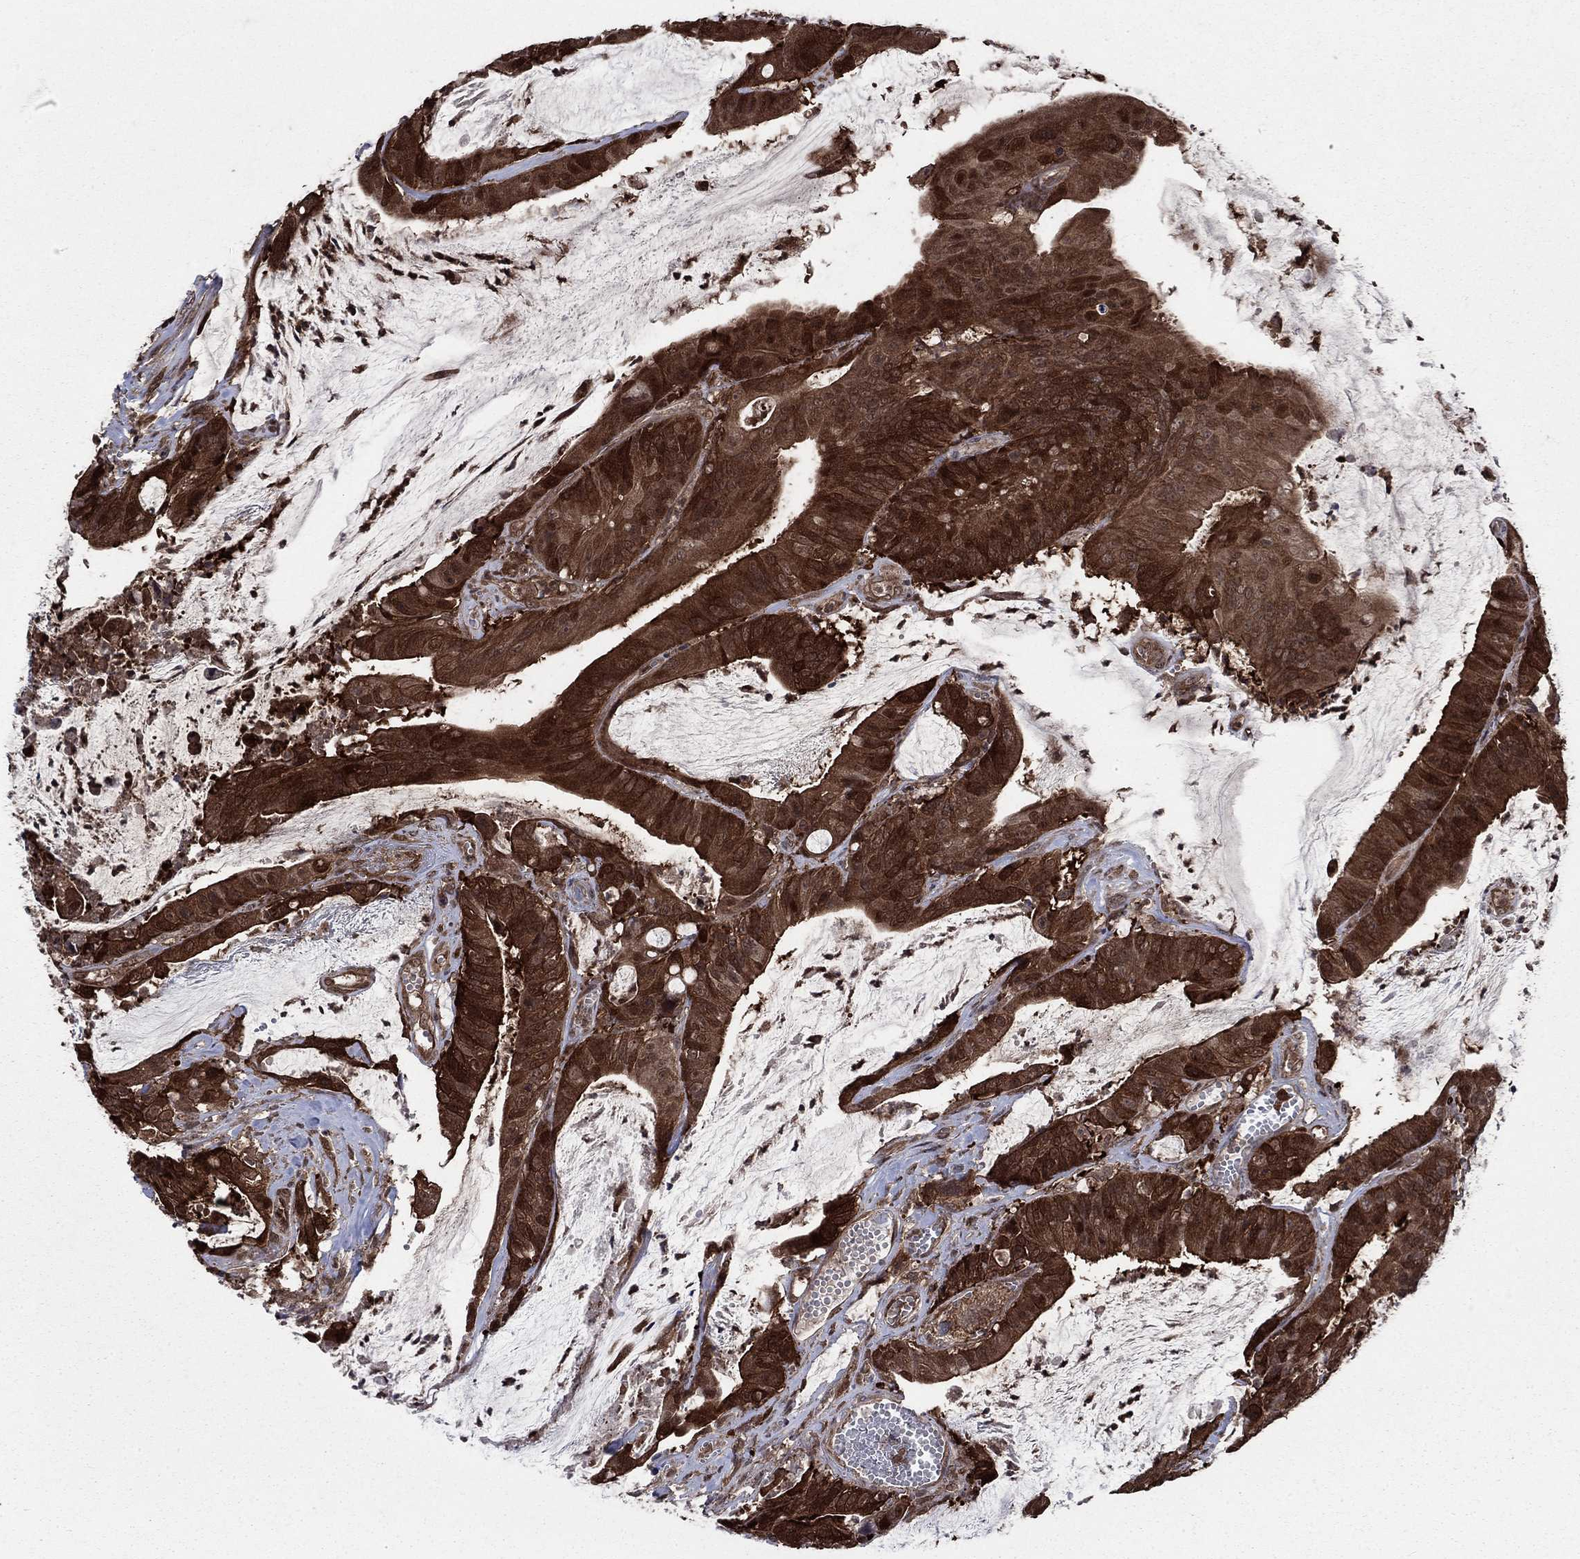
{"staining": {"intensity": "strong", "quantity": ">75%", "location": "cytoplasmic/membranous"}, "tissue": "colorectal cancer", "cell_type": "Tumor cells", "image_type": "cancer", "snomed": [{"axis": "morphology", "description": "Adenocarcinoma, NOS"}, {"axis": "topography", "description": "Colon"}], "caption": "IHC image of neoplastic tissue: colorectal cancer (adenocarcinoma) stained using immunohistochemistry (IHC) shows high levels of strong protein expression localized specifically in the cytoplasmic/membranous of tumor cells, appearing as a cytoplasmic/membranous brown color.", "gene": "CACYBP", "patient": {"sex": "female", "age": 69}}